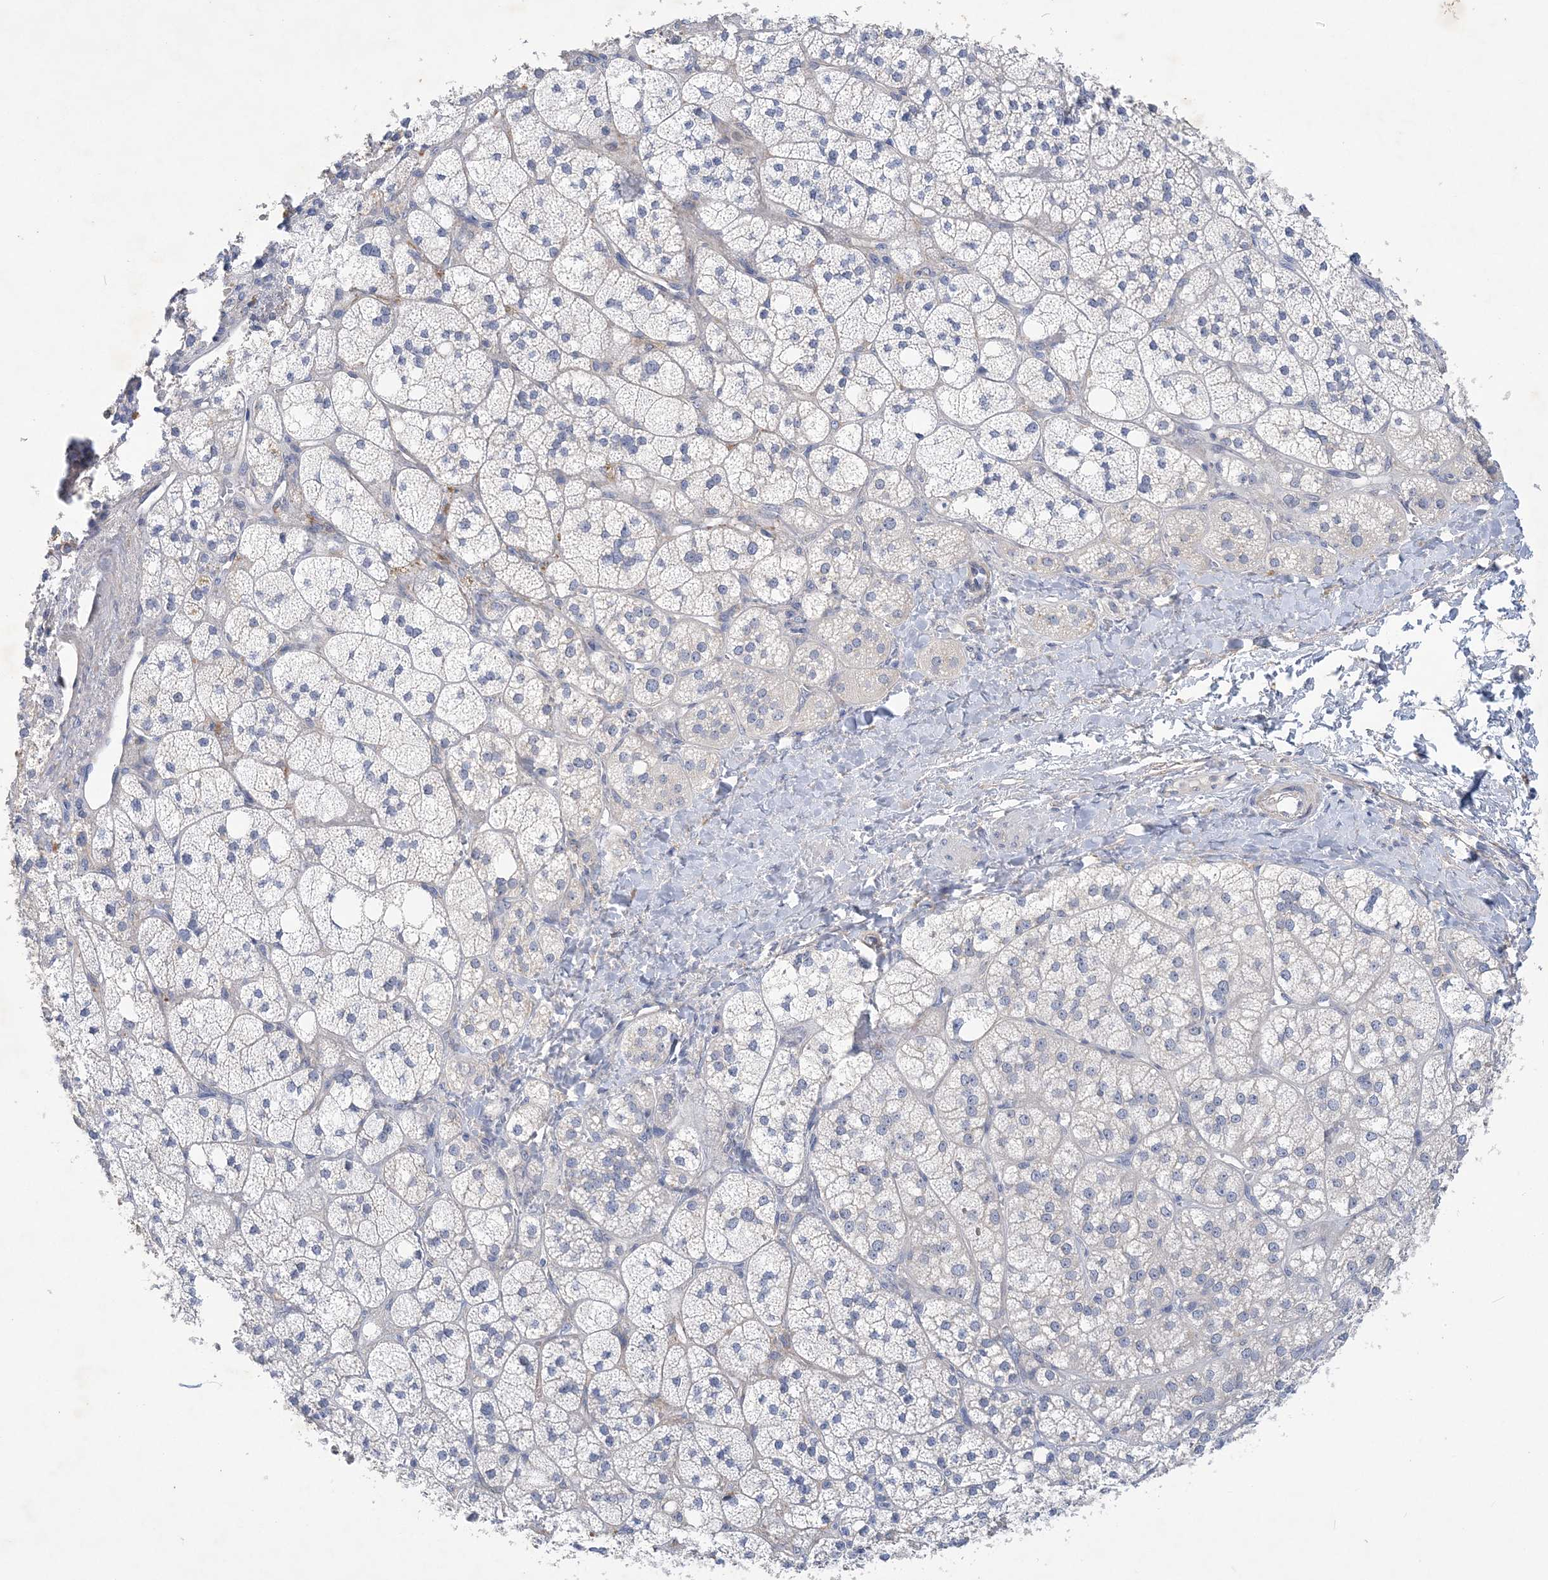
{"staining": {"intensity": "negative", "quantity": "none", "location": "none"}, "tissue": "adrenal gland", "cell_type": "Glandular cells", "image_type": "normal", "snomed": [{"axis": "morphology", "description": "Normal tissue, NOS"}, {"axis": "topography", "description": "Adrenal gland"}], "caption": "A photomicrograph of human adrenal gland is negative for staining in glandular cells.", "gene": "ANKRD35", "patient": {"sex": "male", "age": 61}}